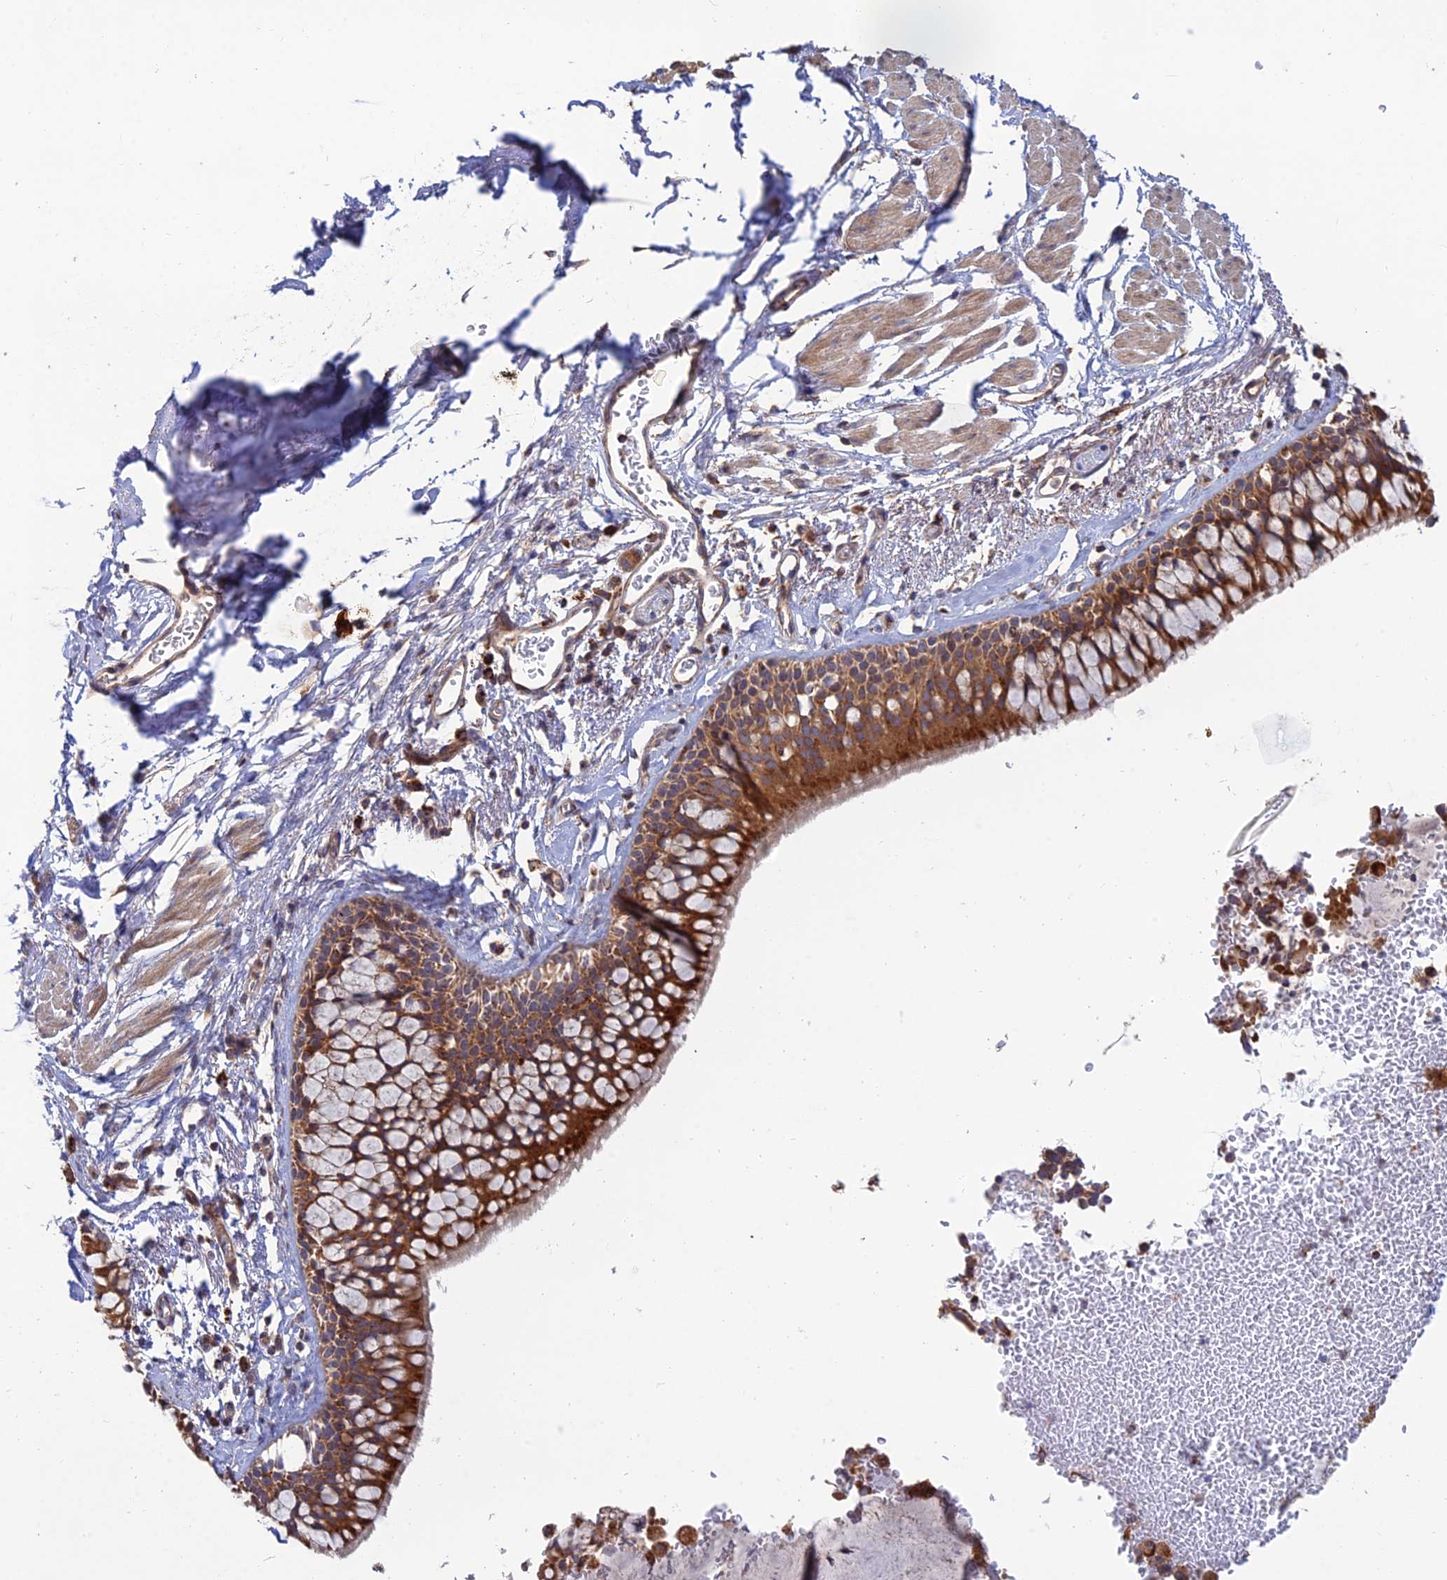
{"staining": {"intensity": "strong", "quantity": ">75%", "location": "cytoplasmic/membranous"}, "tissue": "bronchus", "cell_type": "Respiratory epithelial cells", "image_type": "normal", "snomed": [{"axis": "morphology", "description": "Normal tissue, NOS"}, {"axis": "morphology", "description": "Inflammation, NOS"}, {"axis": "topography", "description": "Cartilage tissue"}, {"axis": "topography", "description": "Bronchus"}, {"axis": "topography", "description": "Lung"}], "caption": "Protein expression analysis of unremarkable bronchus displays strong cytoplasmic/membranous expression in approximately >75% of respiratory epithelial cells.", "gene": "RIC8B", "patient": {"sex": "female", "age": 64}}